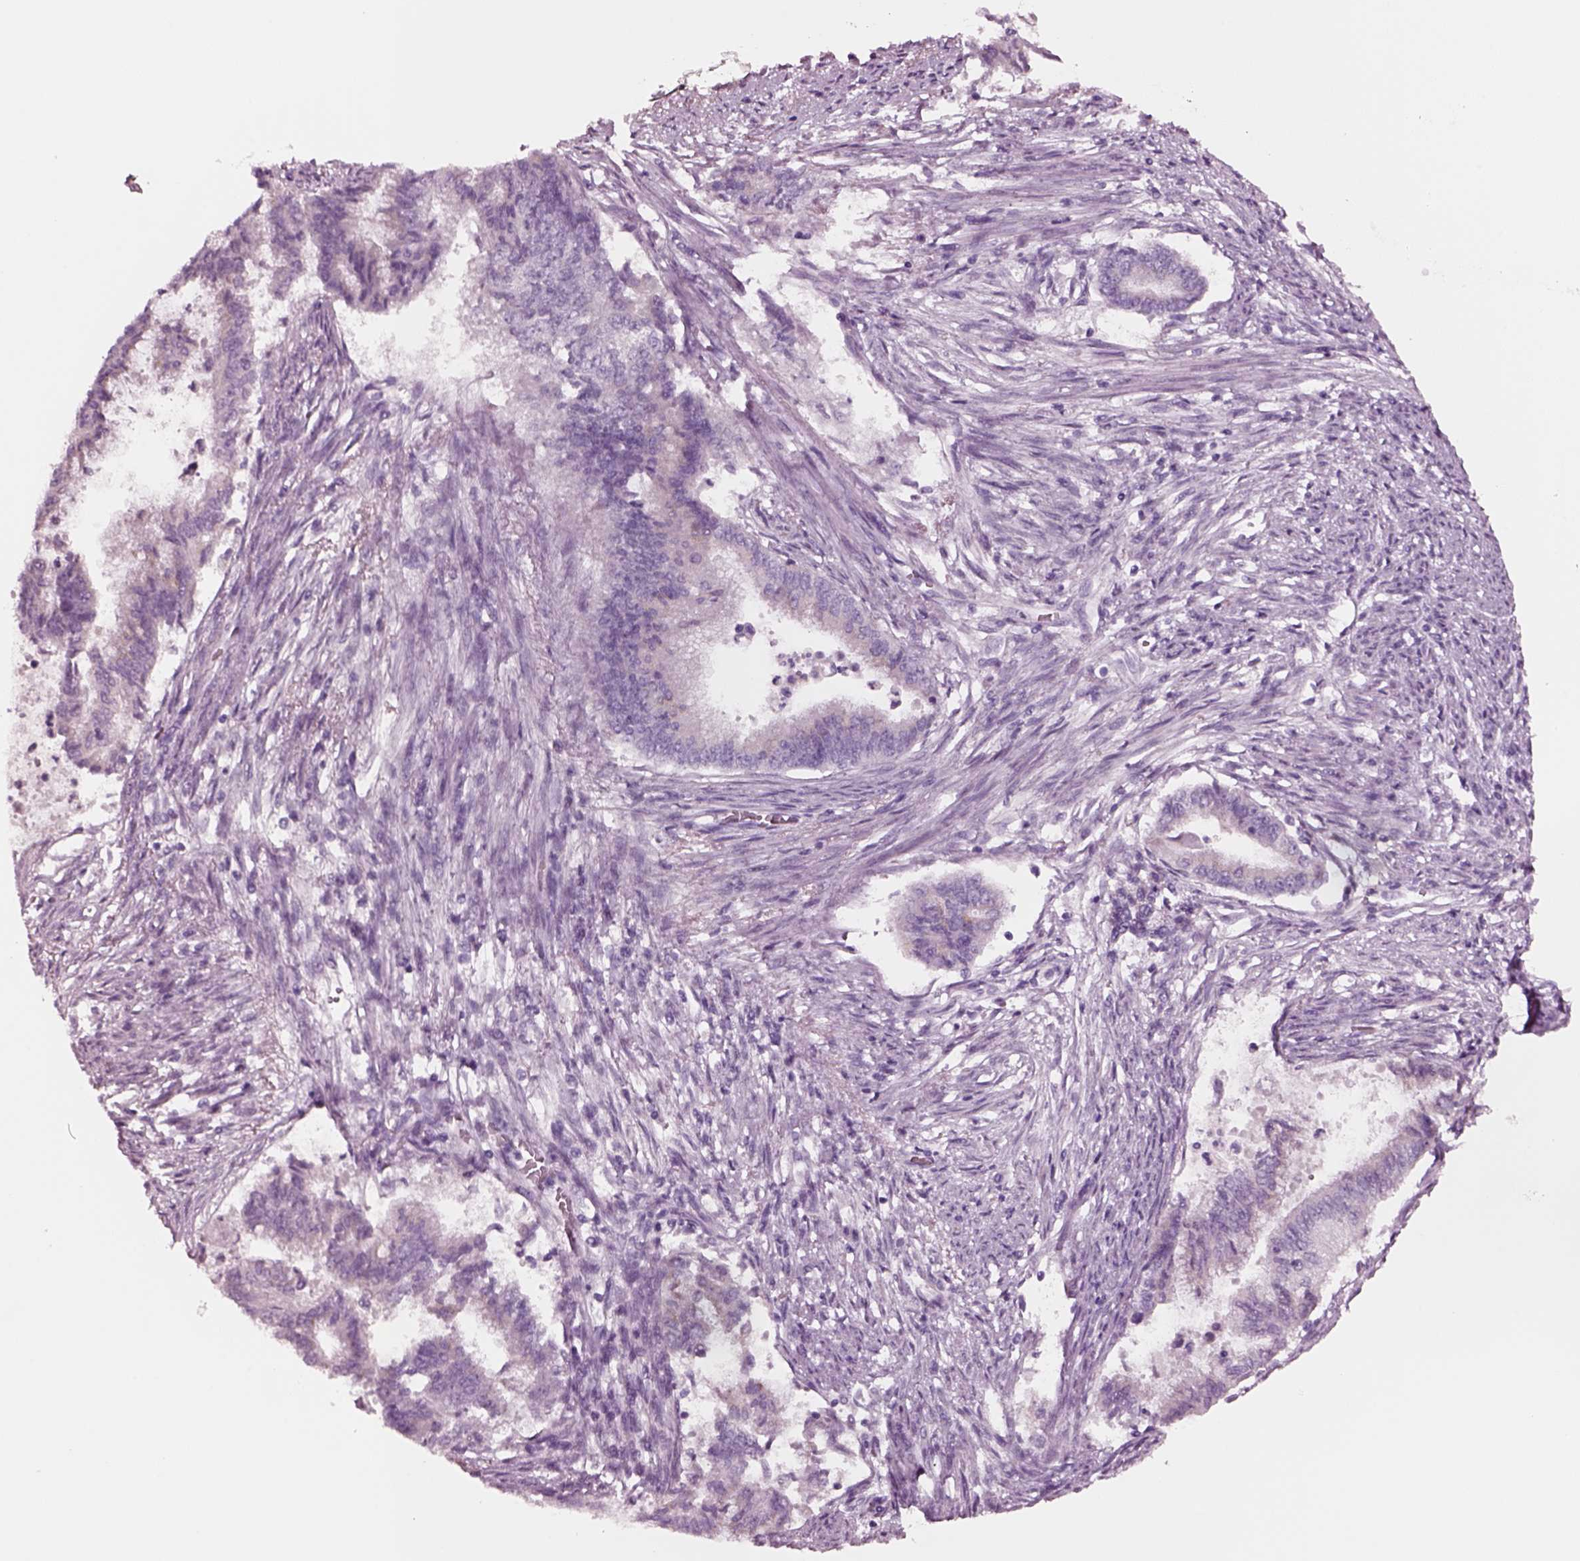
{"staining": {"intensity": "negative", "quantity": "none", "location": "none"}, "tissue": "endometrial cancer", "cell_type": "Tumor cells", "image_type": "cancer", "snomed": [{"axis": "morphology", "description": "Adenocarcinoma, NOS"}, {"axis": "topography", "description": "Endometrium"}], "caption": "There is no significant staining in tumor cells of endometrial cancer (adenocarcinoma).", "gene": "NMRK2", "patient": {"sex": "female", "age": 65}}